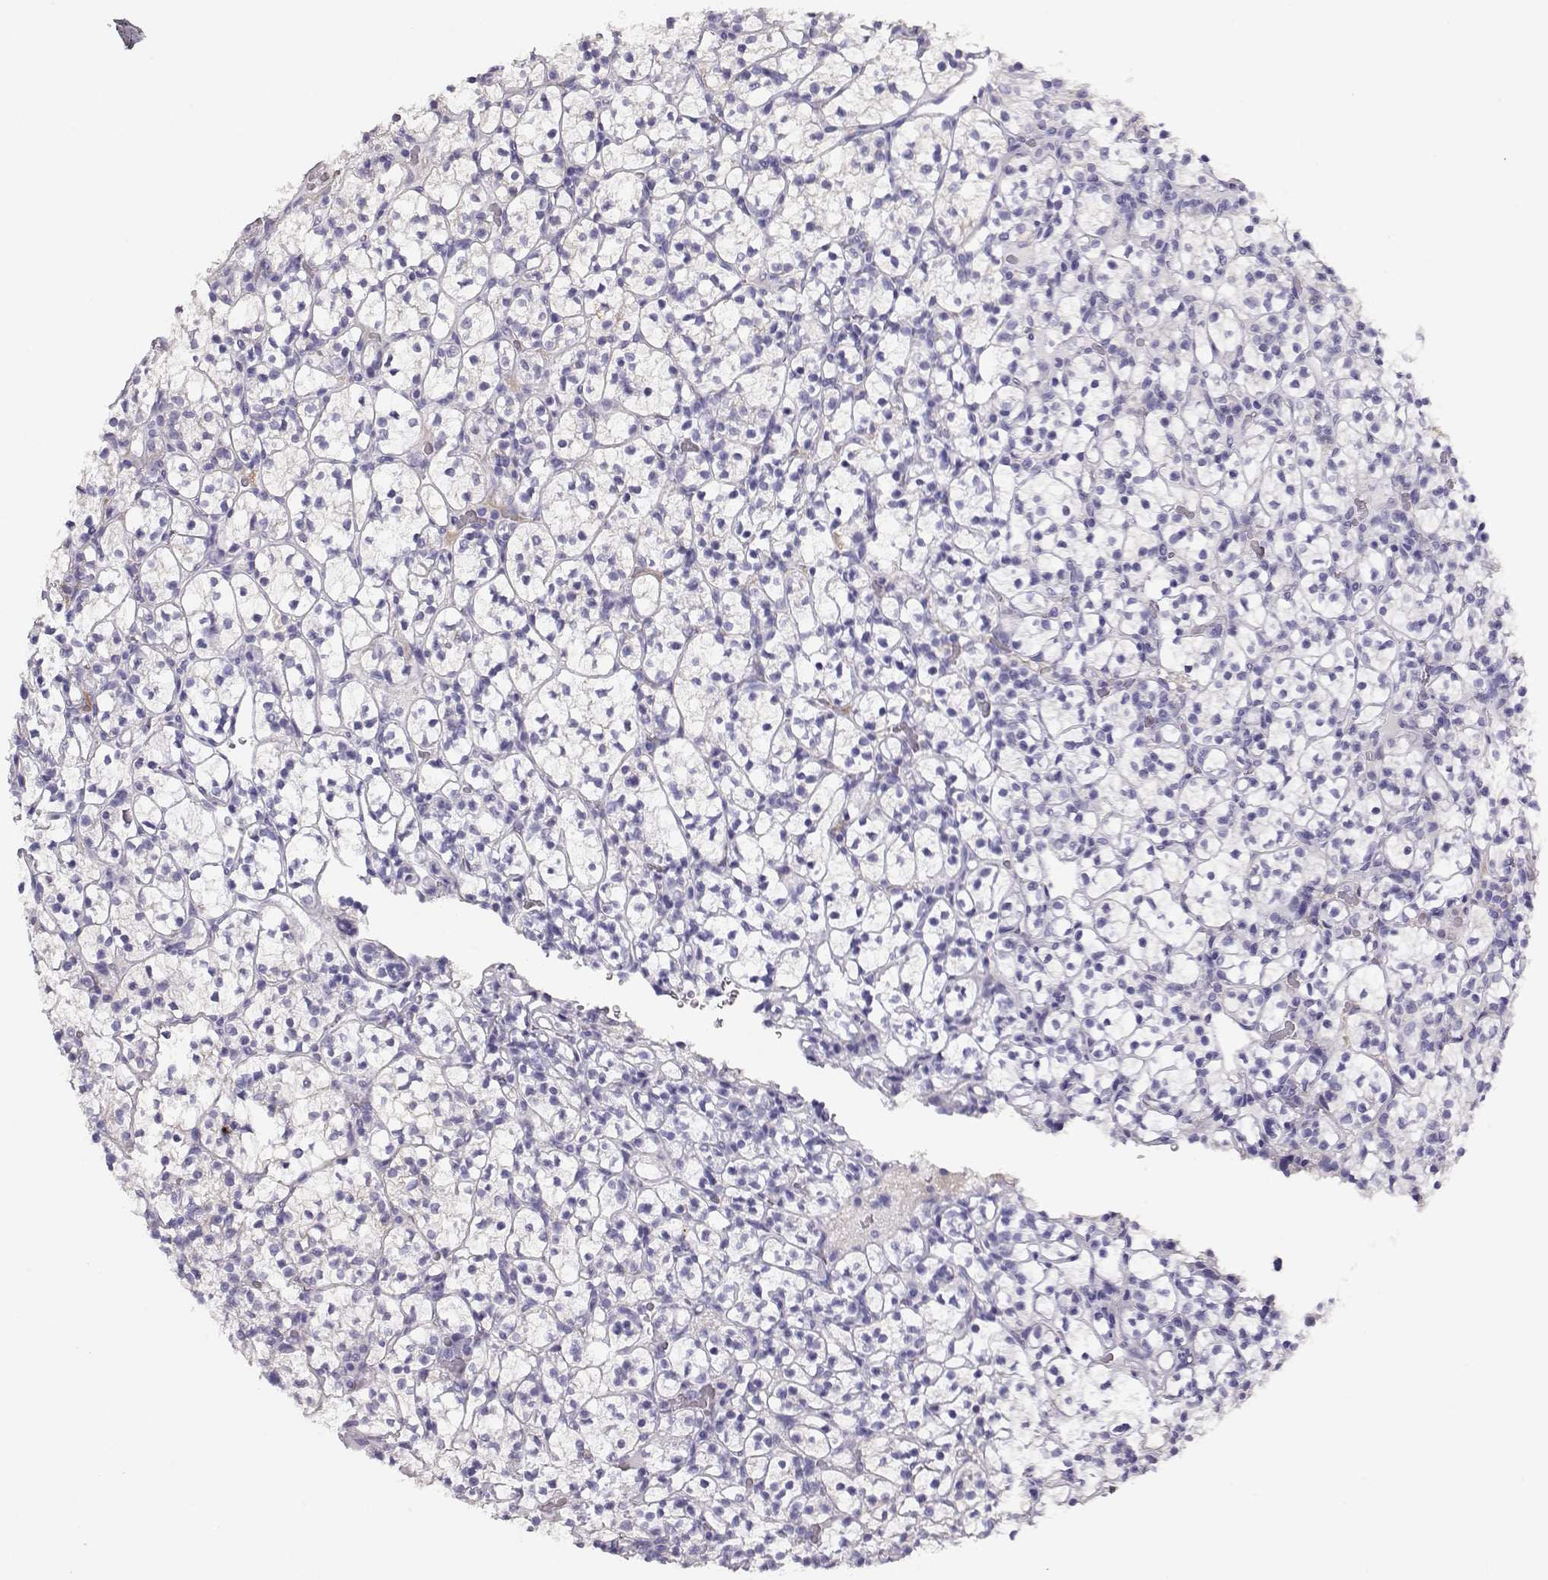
{"staining": {"intensity": "negative", "quantity": "none", "location": "none"}, "tissue": "renal cancer", "cell_type": "Tumor cells", "image_type": "cancer", "snomed": [{"axis": "morphology", "description": "Adenocarcinoma, NOS"}, {"axis": "topography", "description": "Kidney"}], "caption": "Tumor cells are negative for protein expression in human renal adenocarcinoma.", "gene": "CRX", "patient": {"sex": "female", "age": 89}}